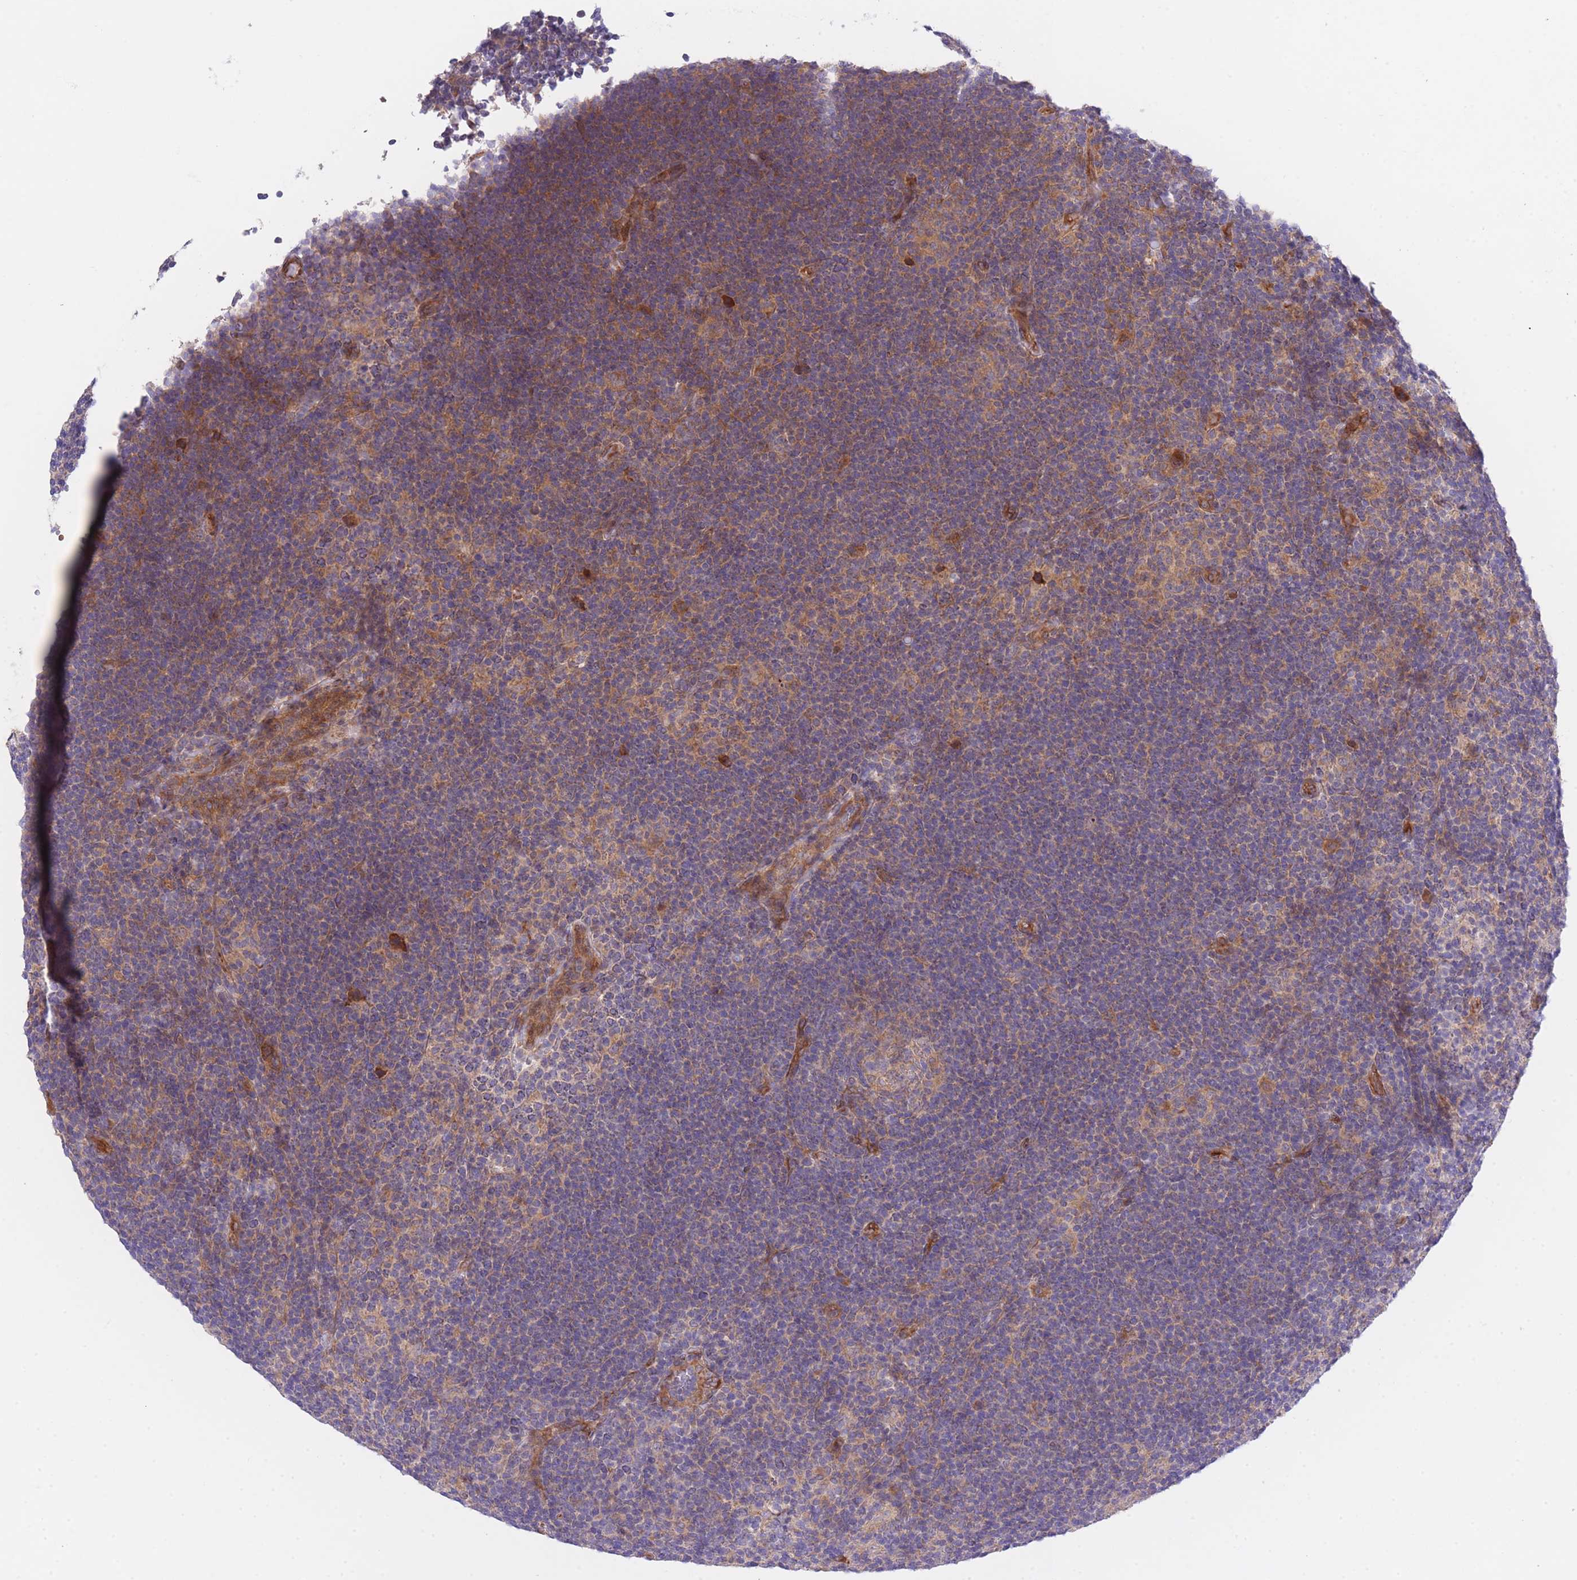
{"staining": {"intensity": "strong", "quantity": ">75%", "location": "cytoplasmic/membranous"}, "tissue": "lymphoma", "cell_type": "Tumor cells", "image_type": "cancer", "snomed": [{"axis": "morphology", "description": "Hodgkin's disease, NOS"}, {"axis": "topography", "description": "Lymph node"}], "caption": "About >75% of tumor cells in human lymphoma exhibit strong cytoplasmic/membranous protein expression as visualized by brown immunohistochemical staining.", "gene": "CHAC1", "patient": {"sex": "female", "age": 57}}